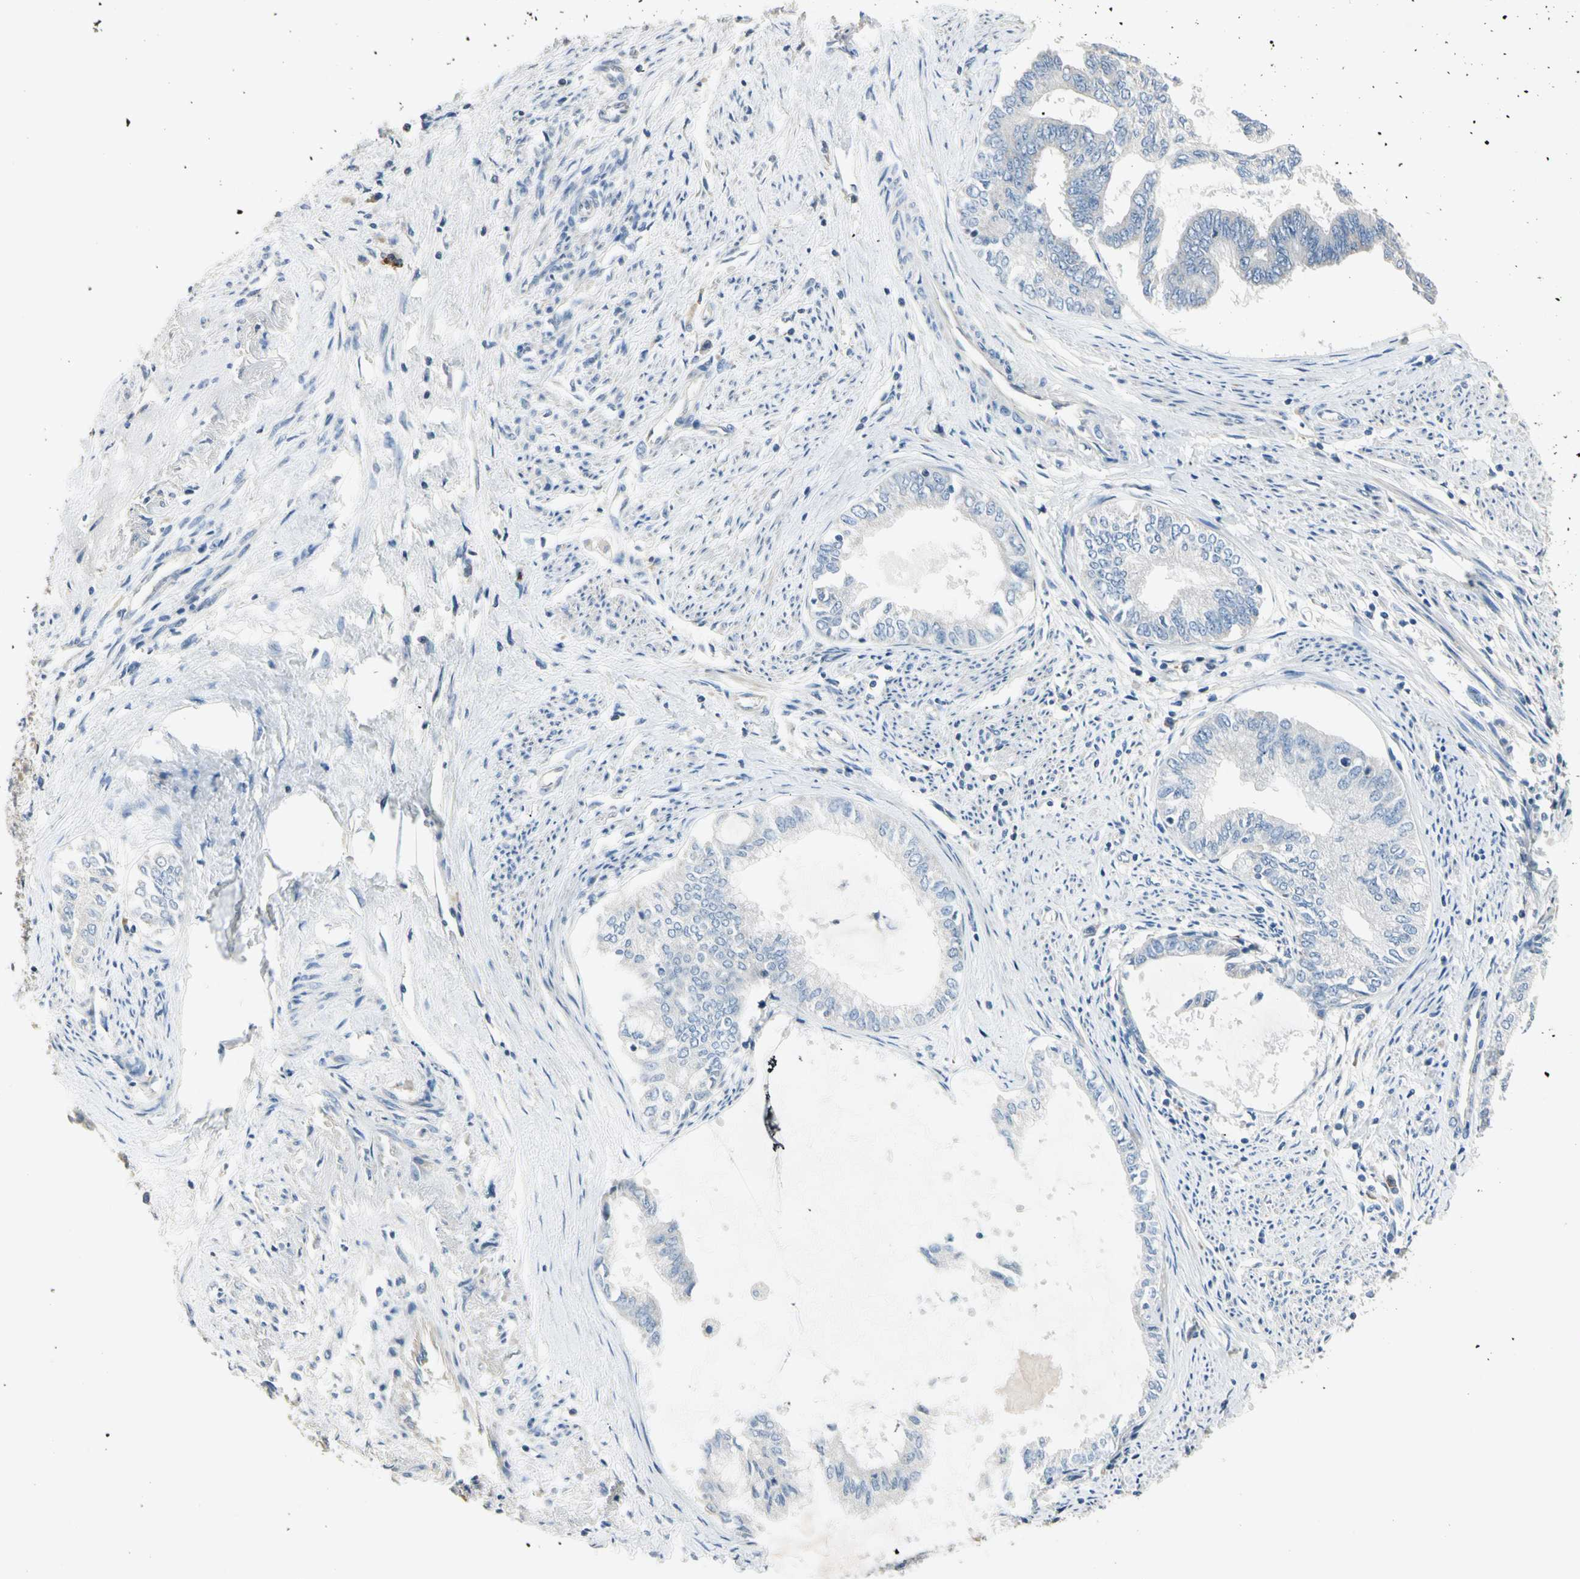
{"staining": {"intensity": "negative", "quantity": "none", "location": "none"}, "tissue": "endometrial cancer", "cell_type": "Tumor cells", "image_type": "cancer", "snomed": [{"axis": "morphology", "description": "Adenocarcinoma, NOS"}, {"axis": "topography", "description": "Endometrium"}], "caption": "The micrograph displays no staining of tumor cells in adenocarcinoma (endometrial).", "gene": "GPR153", "patient": {"sex": "female", "age": 86}}